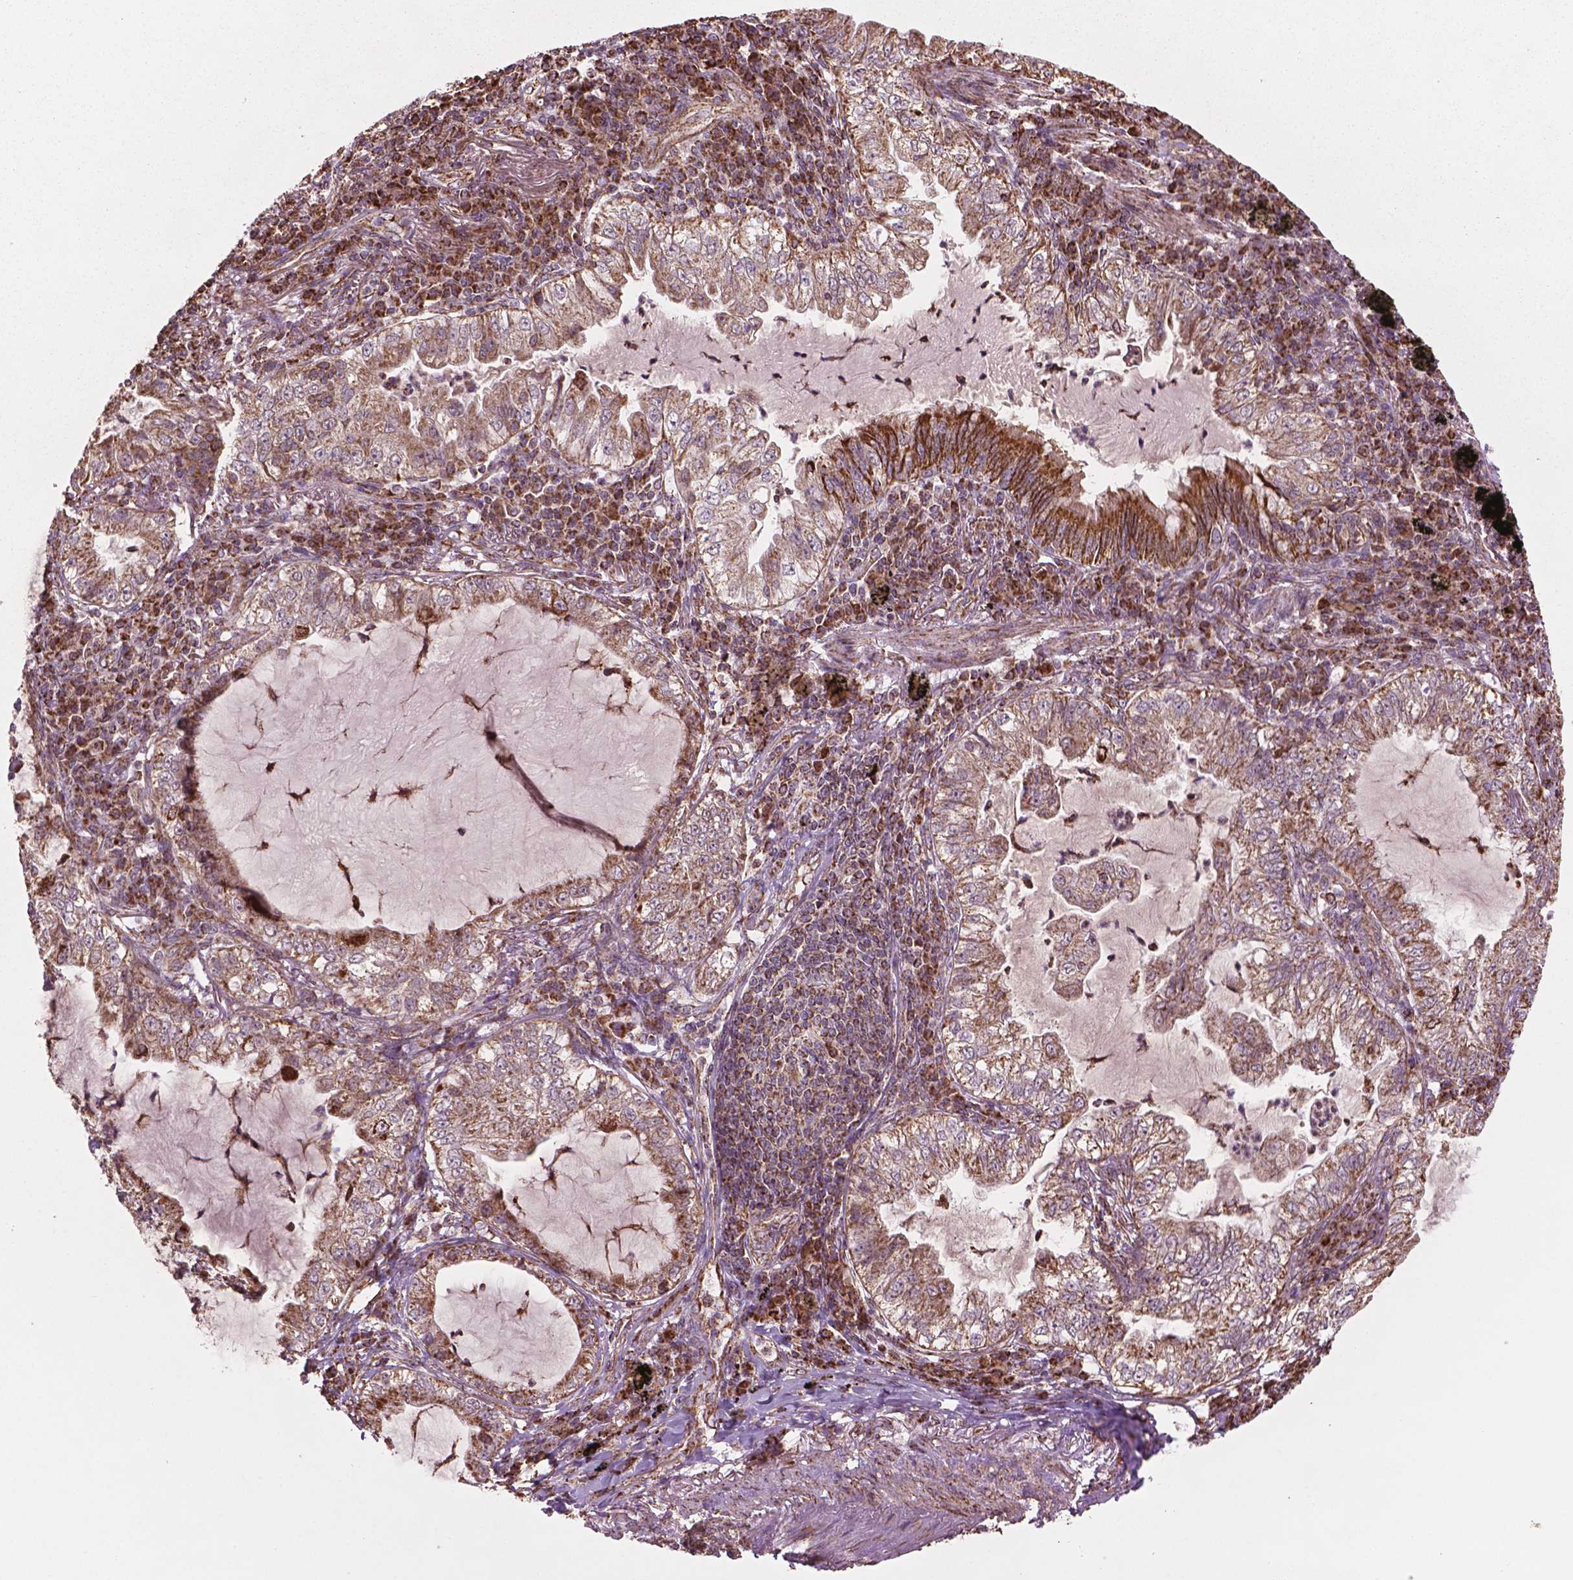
{"staining": {"intensity": "moderate", "quantity": "<25%", "location": "cytoplasmic/membranous"}, "tissue": "lung cancer", "cell_type": "Tumor cells", "image_type": "cancer", "snomed": [{"axis": "morphology", "description": "Adenocarcinoma, NOS"}, {"axis": "topography", "description": "Lung"}], "caption": "This is a histology image of immunohistochemistry staining of adenocarcinoma (lung), which shows moderate expression in the cytoplasmic/membranous of tumor cells.", "gene": "HS3ST3A1", "patient": {"sex": "female", "age": 73}}